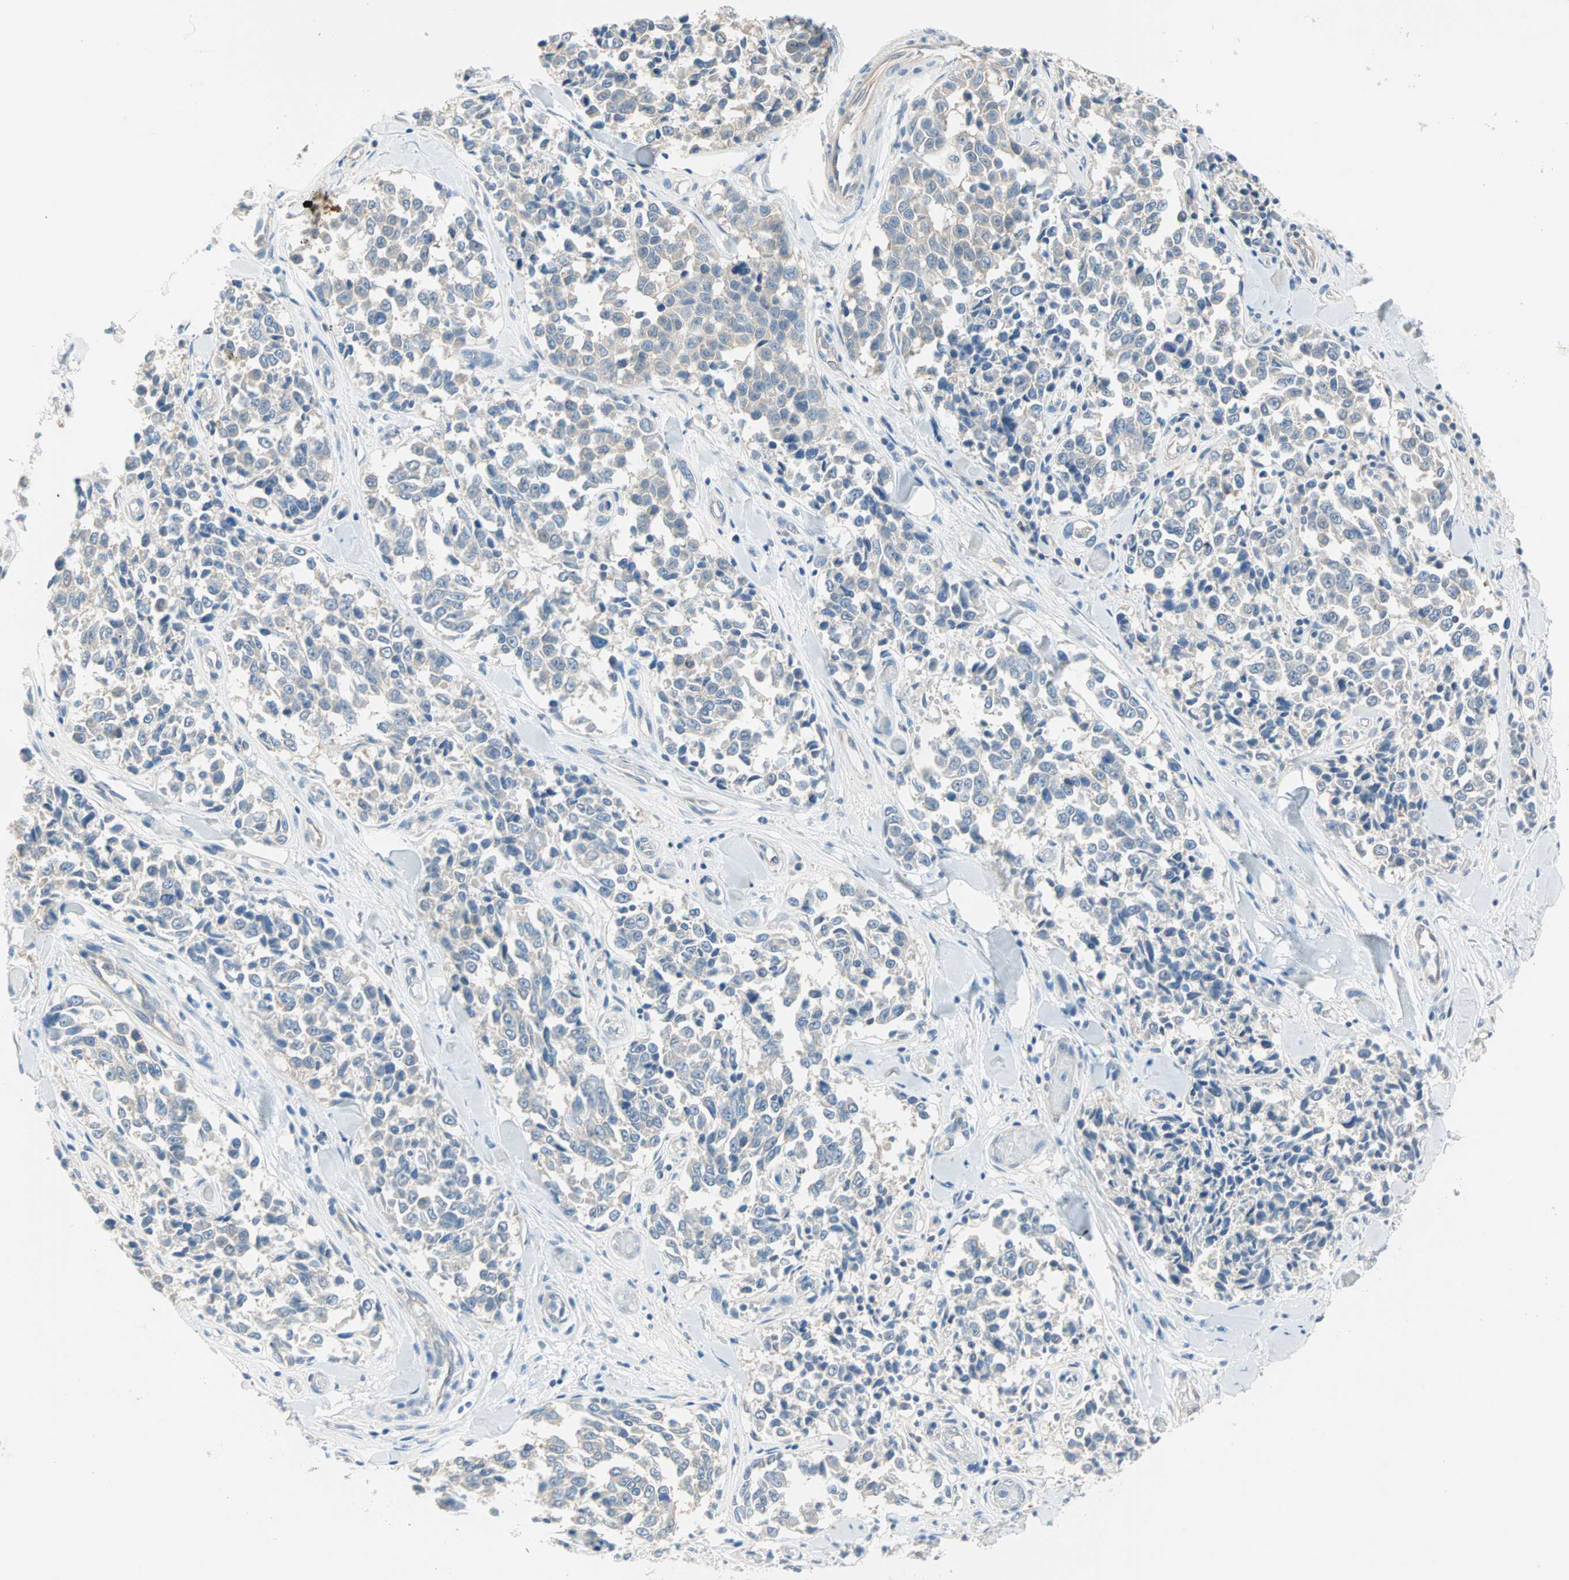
{"staining": {"intensity": "weak", "quantity": ">75%", "location": "cytoplasmic/membranous"}, "tissue": "melanoma", "cell_type": "Tumor cells", "image_type": "cancer", "snomed": [{"axis": "morphology", "description": "Malignant melanoma, NOS"}, {"axis": "topography", "description": "Skin"}], "caption": "DAB immunohistochemical staining of human malignant melanoma shows weak cytoplasmic/membranous protein staining in about >75% of tumor cells.", "gene": "MPI", "patient": {"sex": "female", "age": 64}}